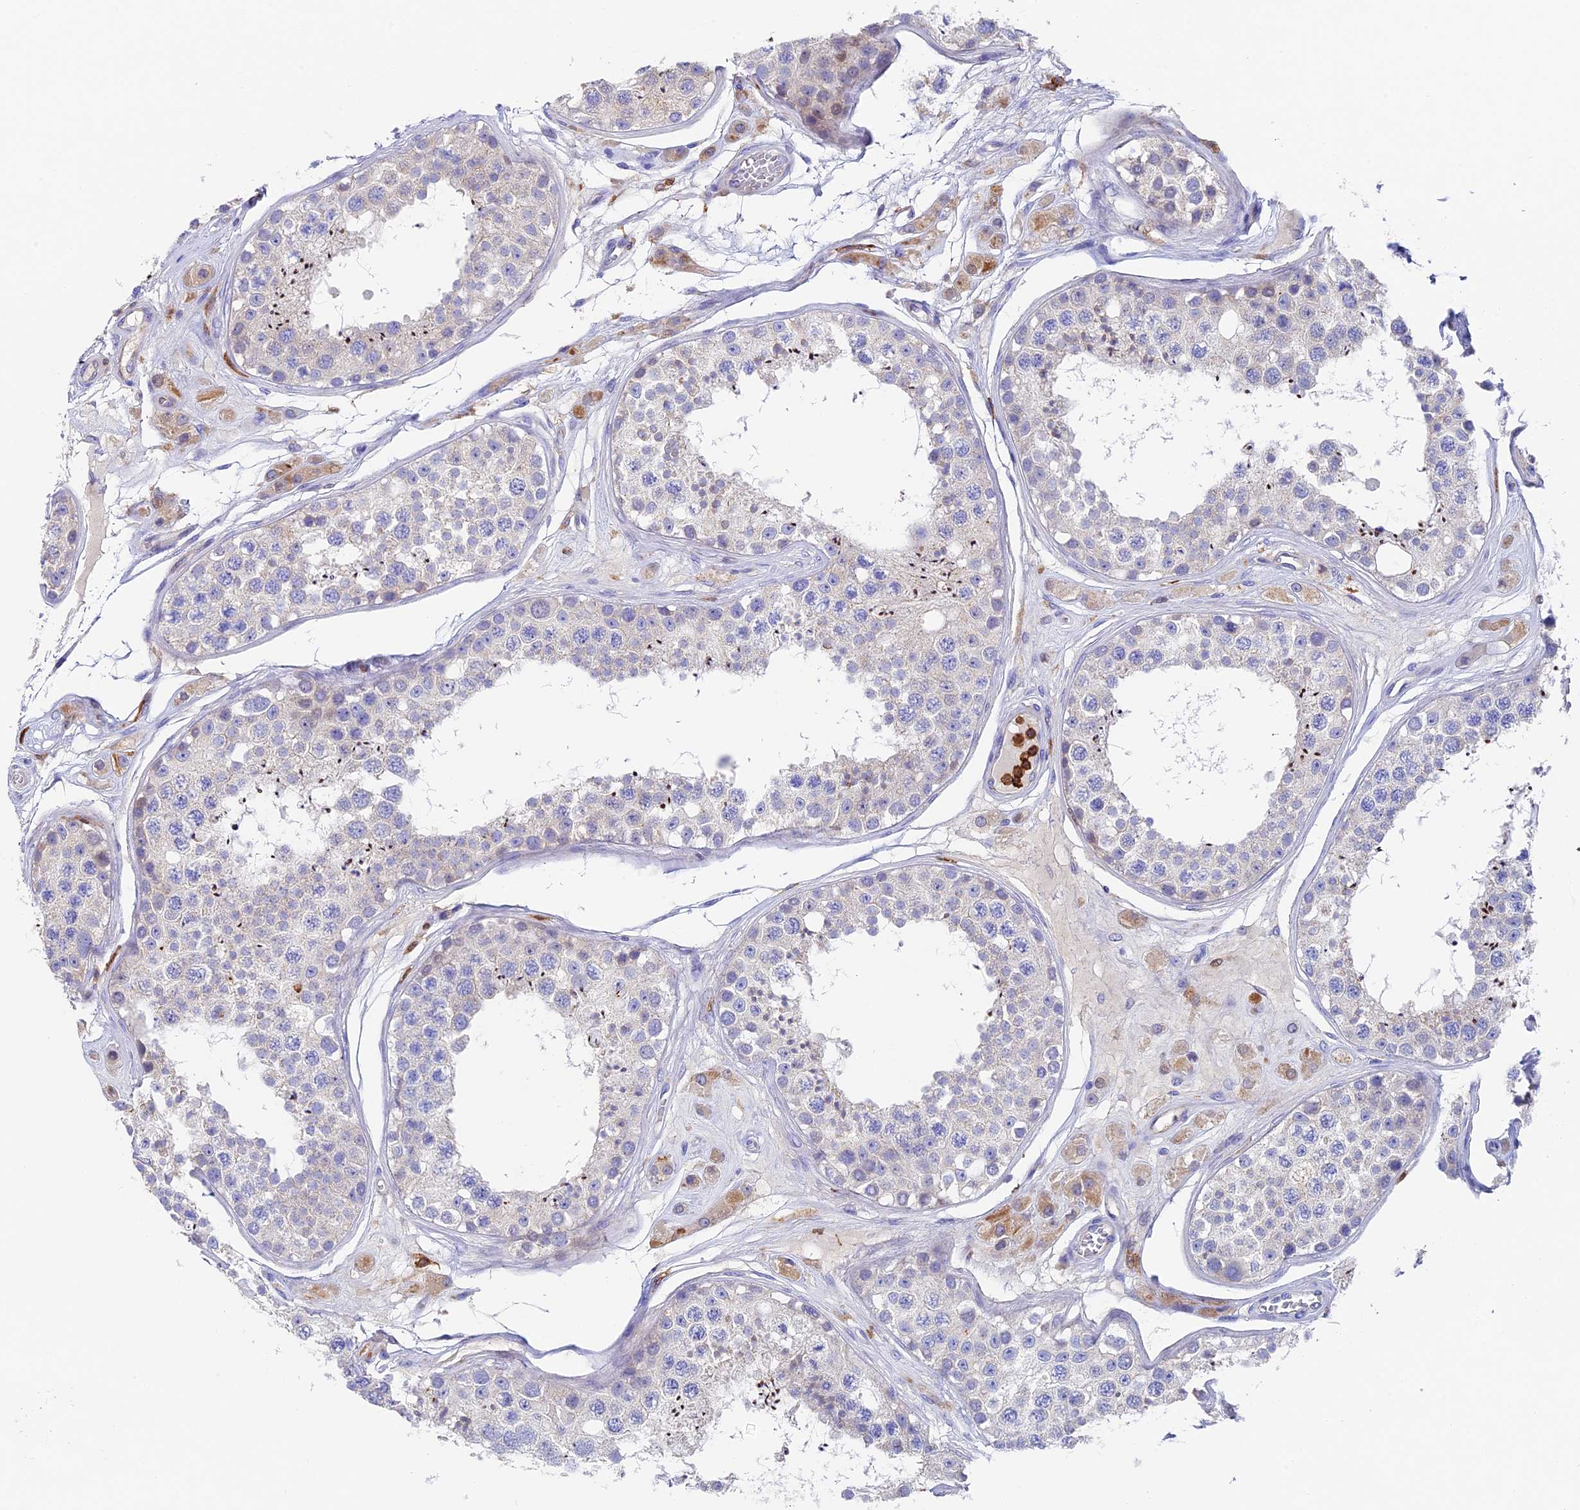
{"staining": {"intensity": "weak", "quantity": "<25%", "location": "cytoplasmic/membranous"}, "tissue": "testis", "cell_type": "Cells in seminiferous ducts", "image_type": "normal", "snomed": [{"axis": "morphology", "description": "Normal tissue, NOS"}, {"axis": "topography", "description": "Testis"}], "caption": "A high-resolution photomicrograph shows immunohistochemistry staining of normal testis, which demonstrates no significant staining in cells in seminiferous ducts. The staining was performed using DAB to visualize the protein expression in brown, while the nuclei were stained in blue with hematoxylin (Magnification: 20x).", "gene": "ADAT1", "patient": {"sex": "male", "age": 25}}